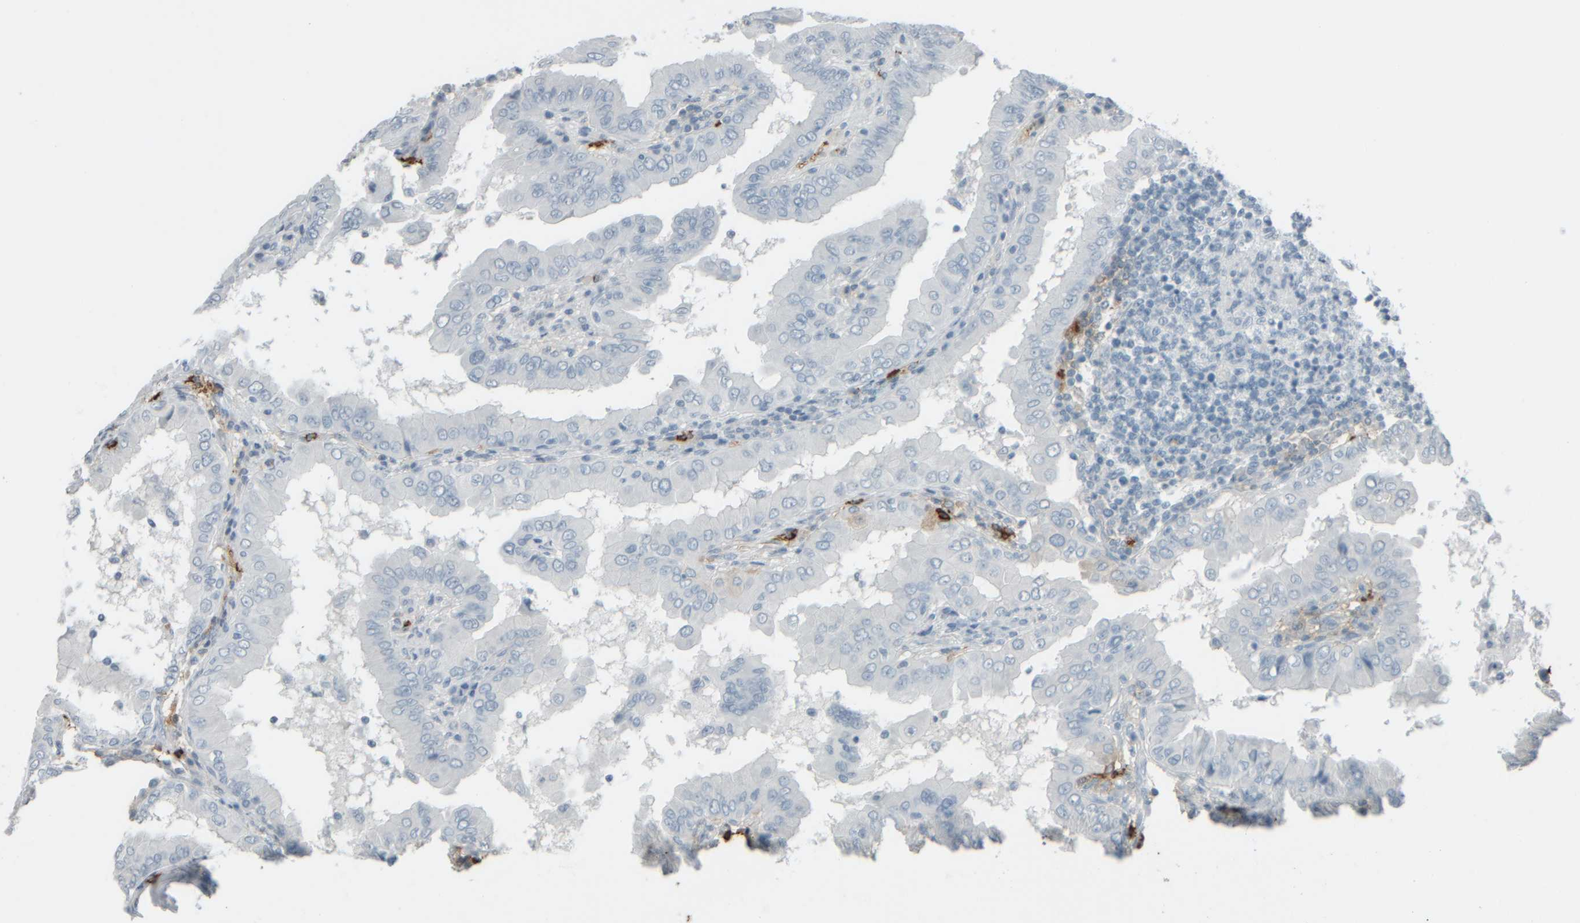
{"staining": {"intensity": "negative", "quantity": "none", "location": "none"}, "tissue": "thyroid cancer", "cell_type": "Tumor cells", "image_type": "cancer", "snomed": [{"axis": "morphology", "description": "Papillary adenocarcinoma, NOS"}, {"axis": "topography", "description": "Thyroid gland"}], "caption": "A histopathology image of thyroid papillary adenocarcinoma stained for a protein demonstrates no brown staining in tumor cells.", "gene": "TPSAB1", "patient": {"sex": "male", "age": 33}}